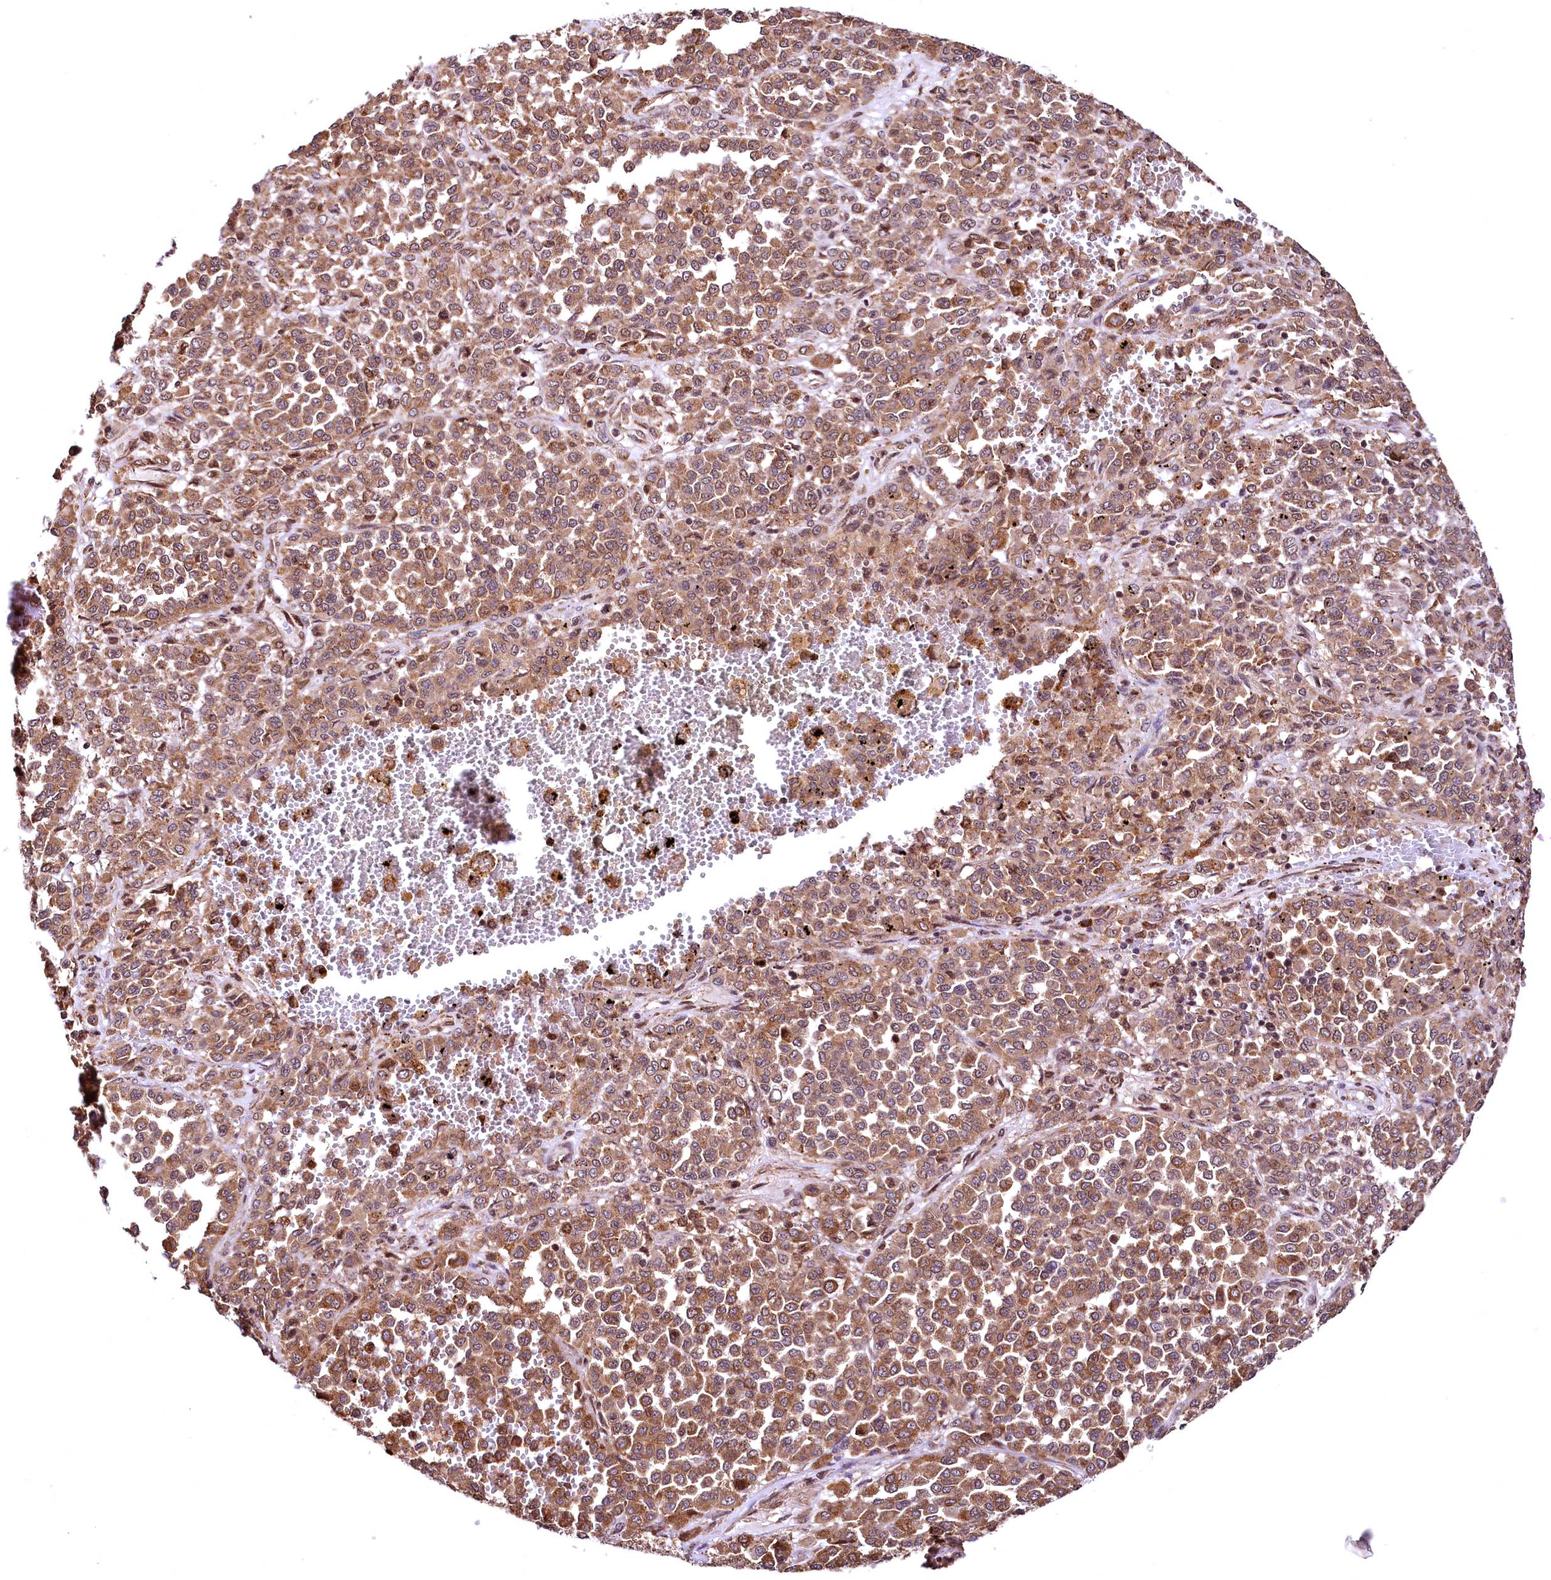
{"staining": {"intensity": "moderate", "quantity": ">75%", "location": "cytoplasmic/membranous"}, "tissue": "melanoma", "cell_type": "Tumor cells", "image_type": "cancer", "snomed": [{"axis": "morphology", "description": "Malignant melanoma, Metastatic site"}, {"axis": "topography", "description": "Pancreas"}], "caption": "Tumor cells demonstrate moderate cytoplasmic/membranous positivity in approximately >75% of cells in melanoma.", "gene": "PDS5B", "patient": {"sex": "female", "age": 30}}